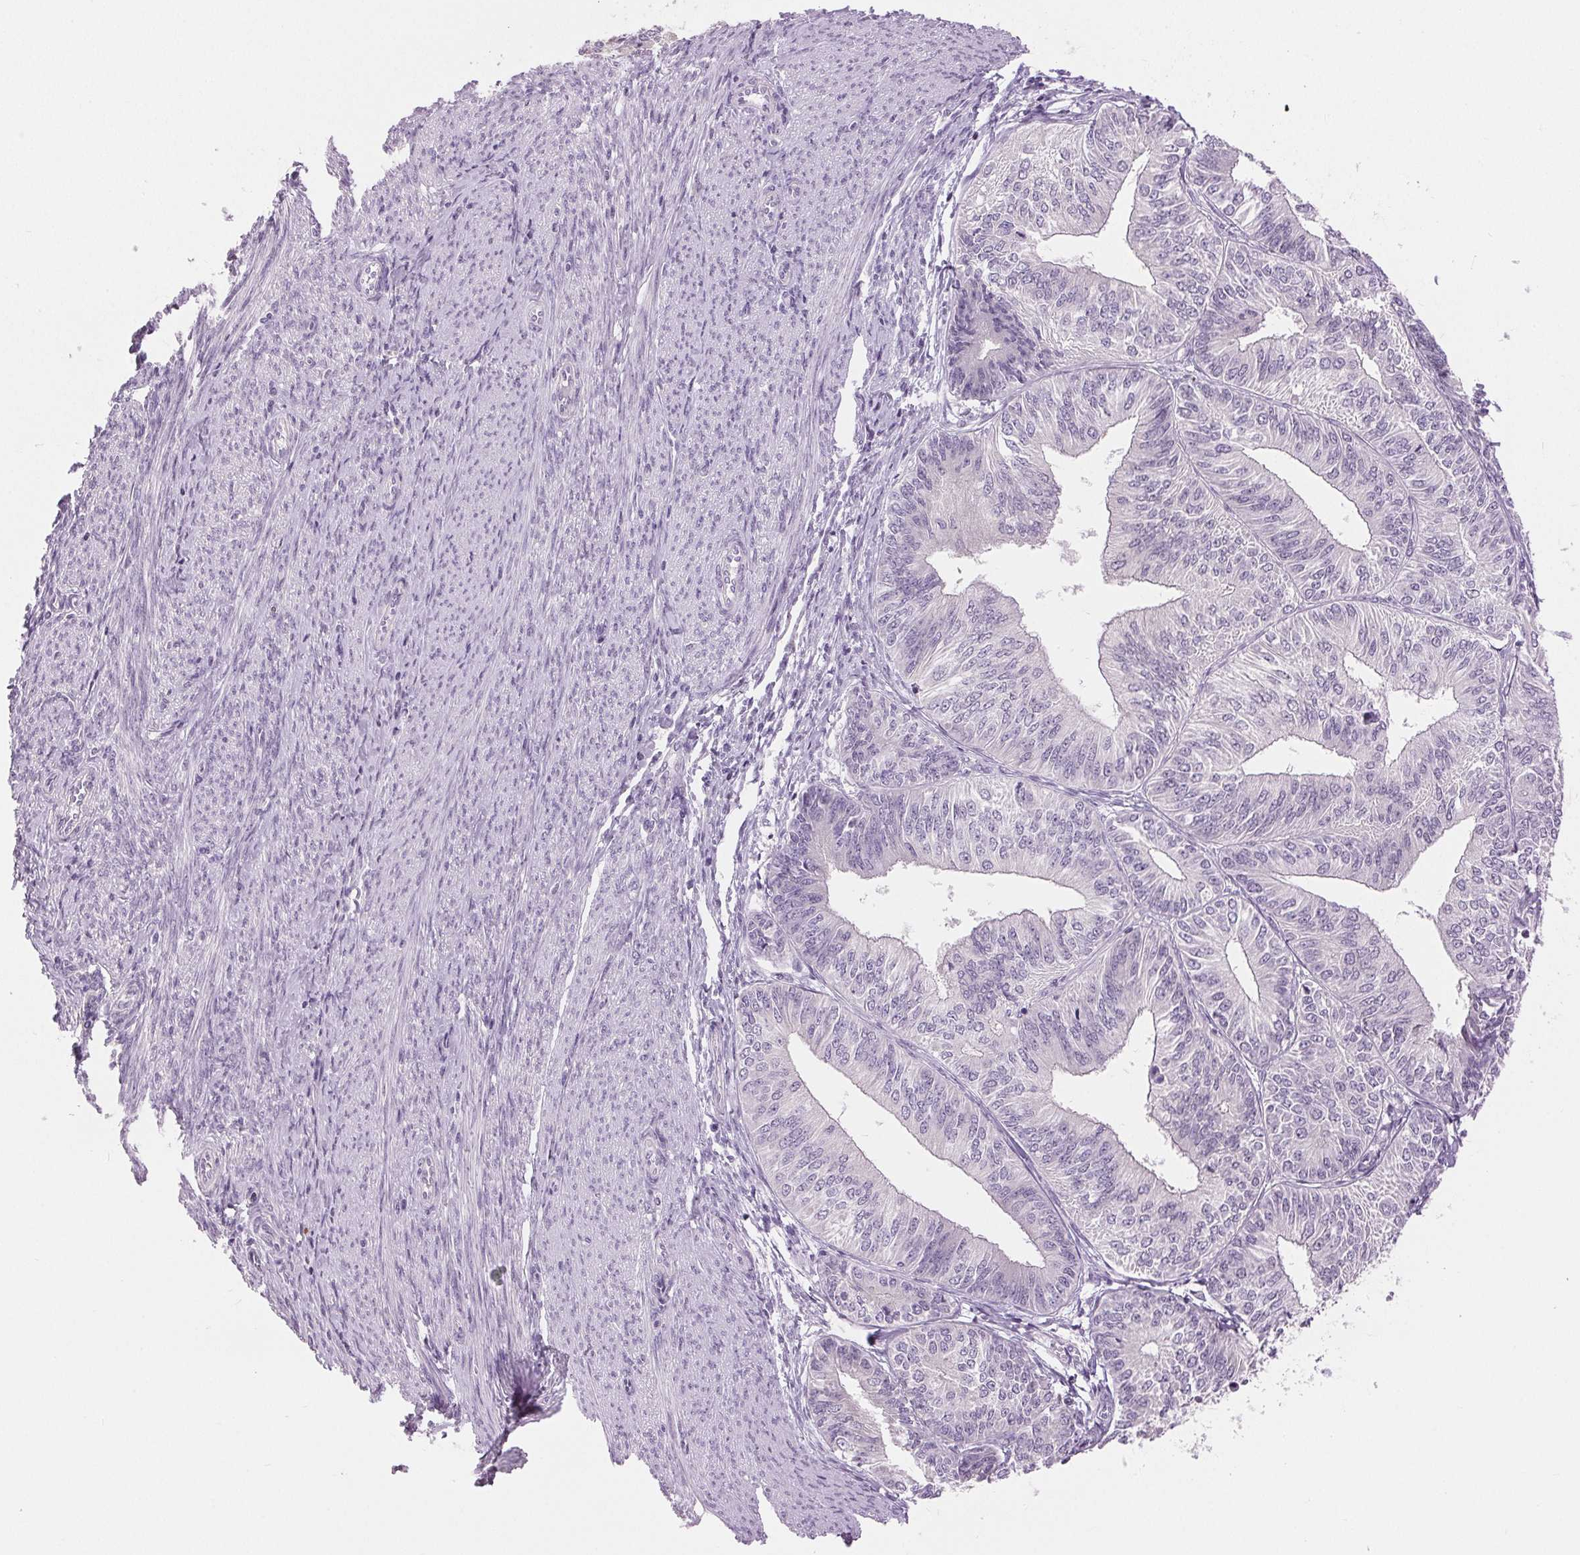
{"staining": {"intensity": "negative", "quantity": "none", "location": "none"}, "tissue": "endometrial cancer", "cell_type": "Tumor cells", "image_type": "cancer", "snomed": [{"axis": "morphology", "description": "Adenocarcinoma, NOS"}, {"axis": "topography", "description": "Endometrium"}], "caption": "Immunohistochemistry (IHC) of adenocarcinoma (endometrial) shows no positivity in tumor cells. The staining was performed using DAB to visualize the protein expression in brown, while the nuclei were stained in blue with hematoxylin (Magnification: 20x).", "gene": "DSG3", "patient": {"sex": "female", "age": 58}}